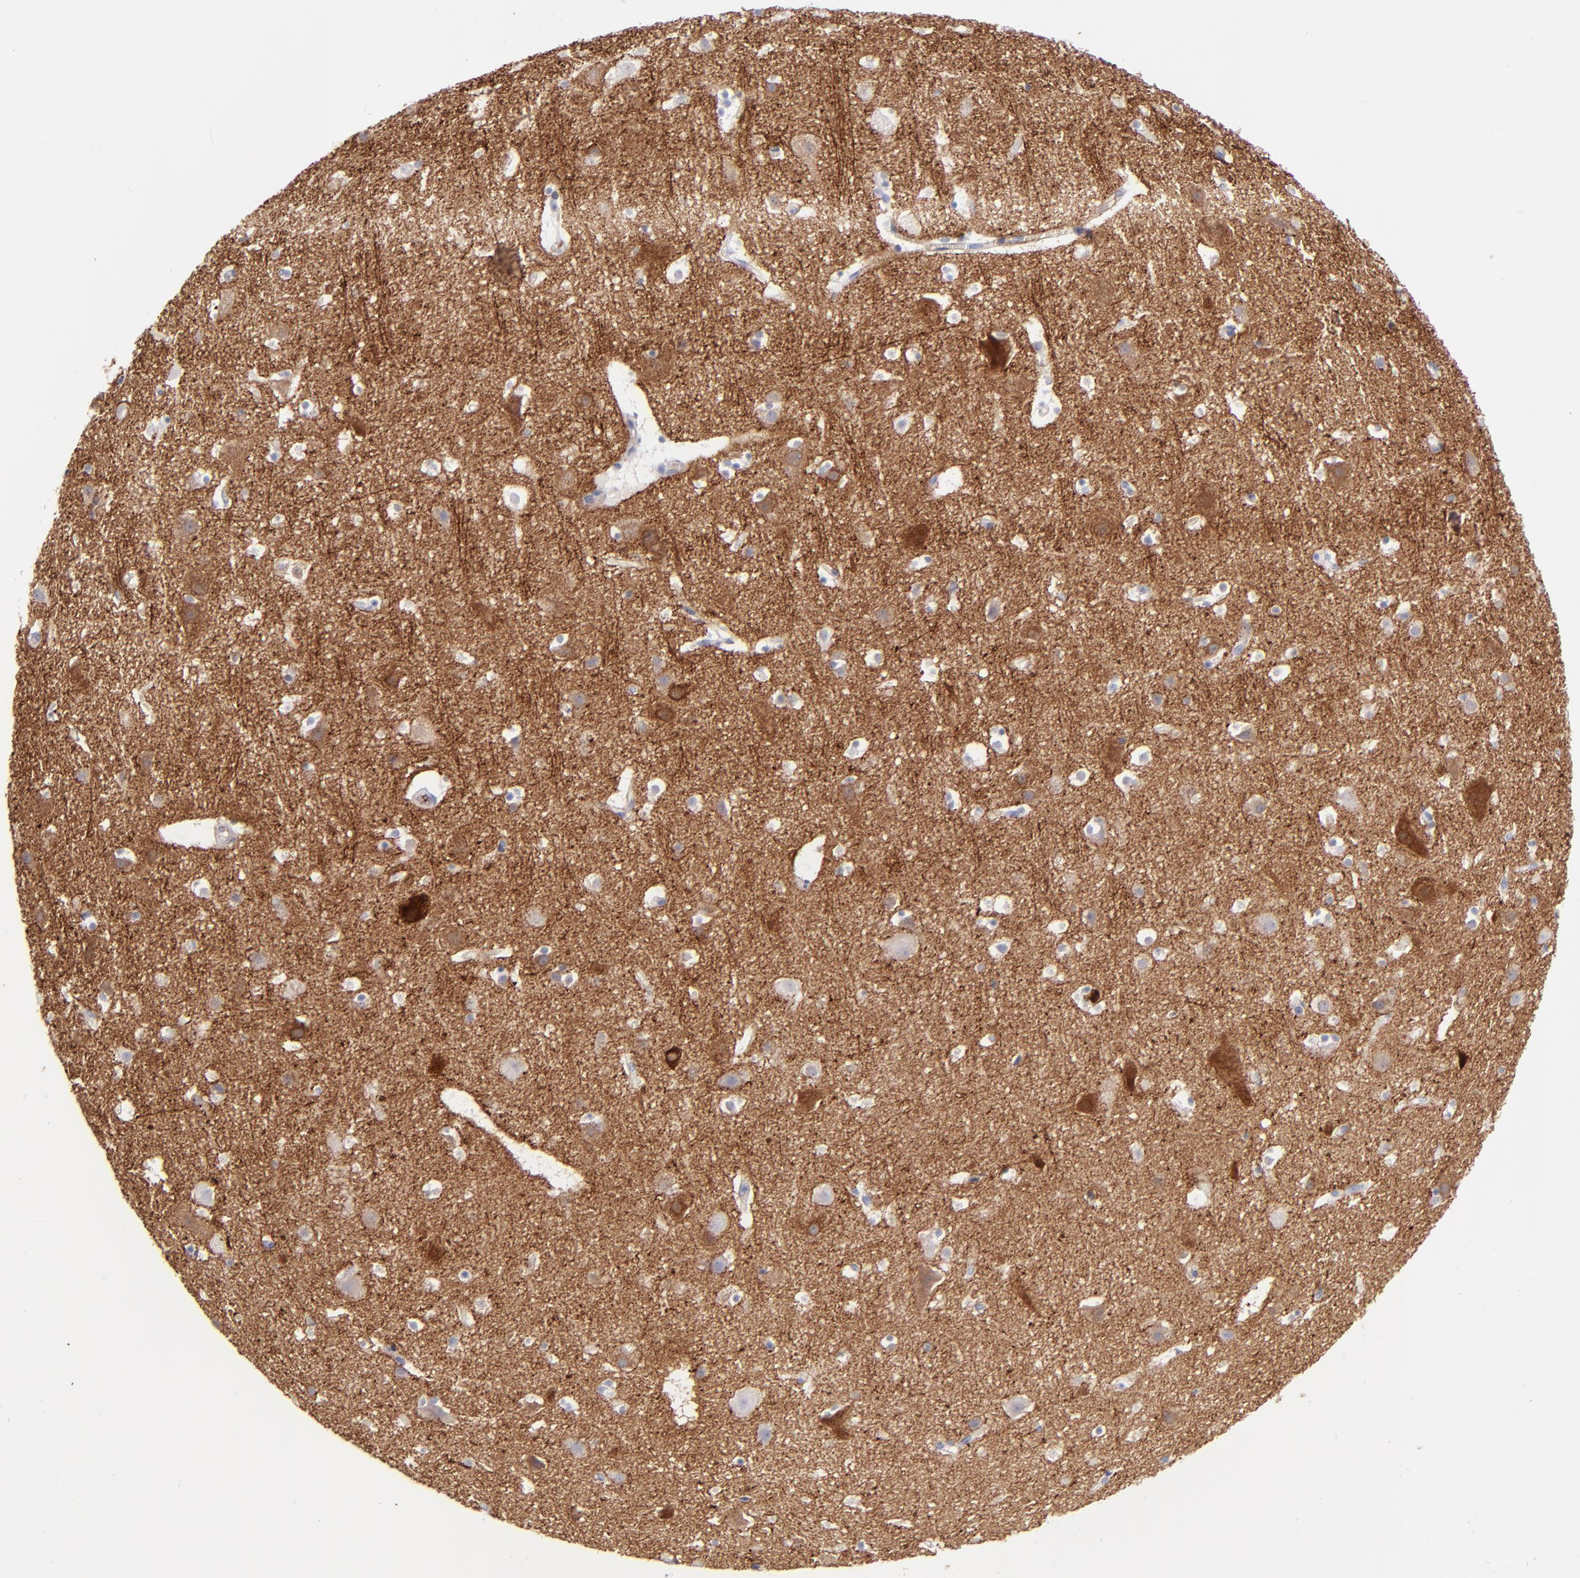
{"staining": {"intensity": "negative", "quantity": "none", "location": "none"}, "tissue": "cerebral cortex", "cell_type": "Endothelial cells", "image_type": "normal", "snomed": [{"axis": "morphology", "description": "Normal tissue, NOS"}, {"axis": "topography", "description": "Cerebral cortex"}], "caption": "This is an immunohistochemistry (IHC) histopathology image of benign human cerebral cortex. There is no expression in endothelial cells.", "gene": "AHNAK2", "patient": {"sex": "male", "age": 45}}